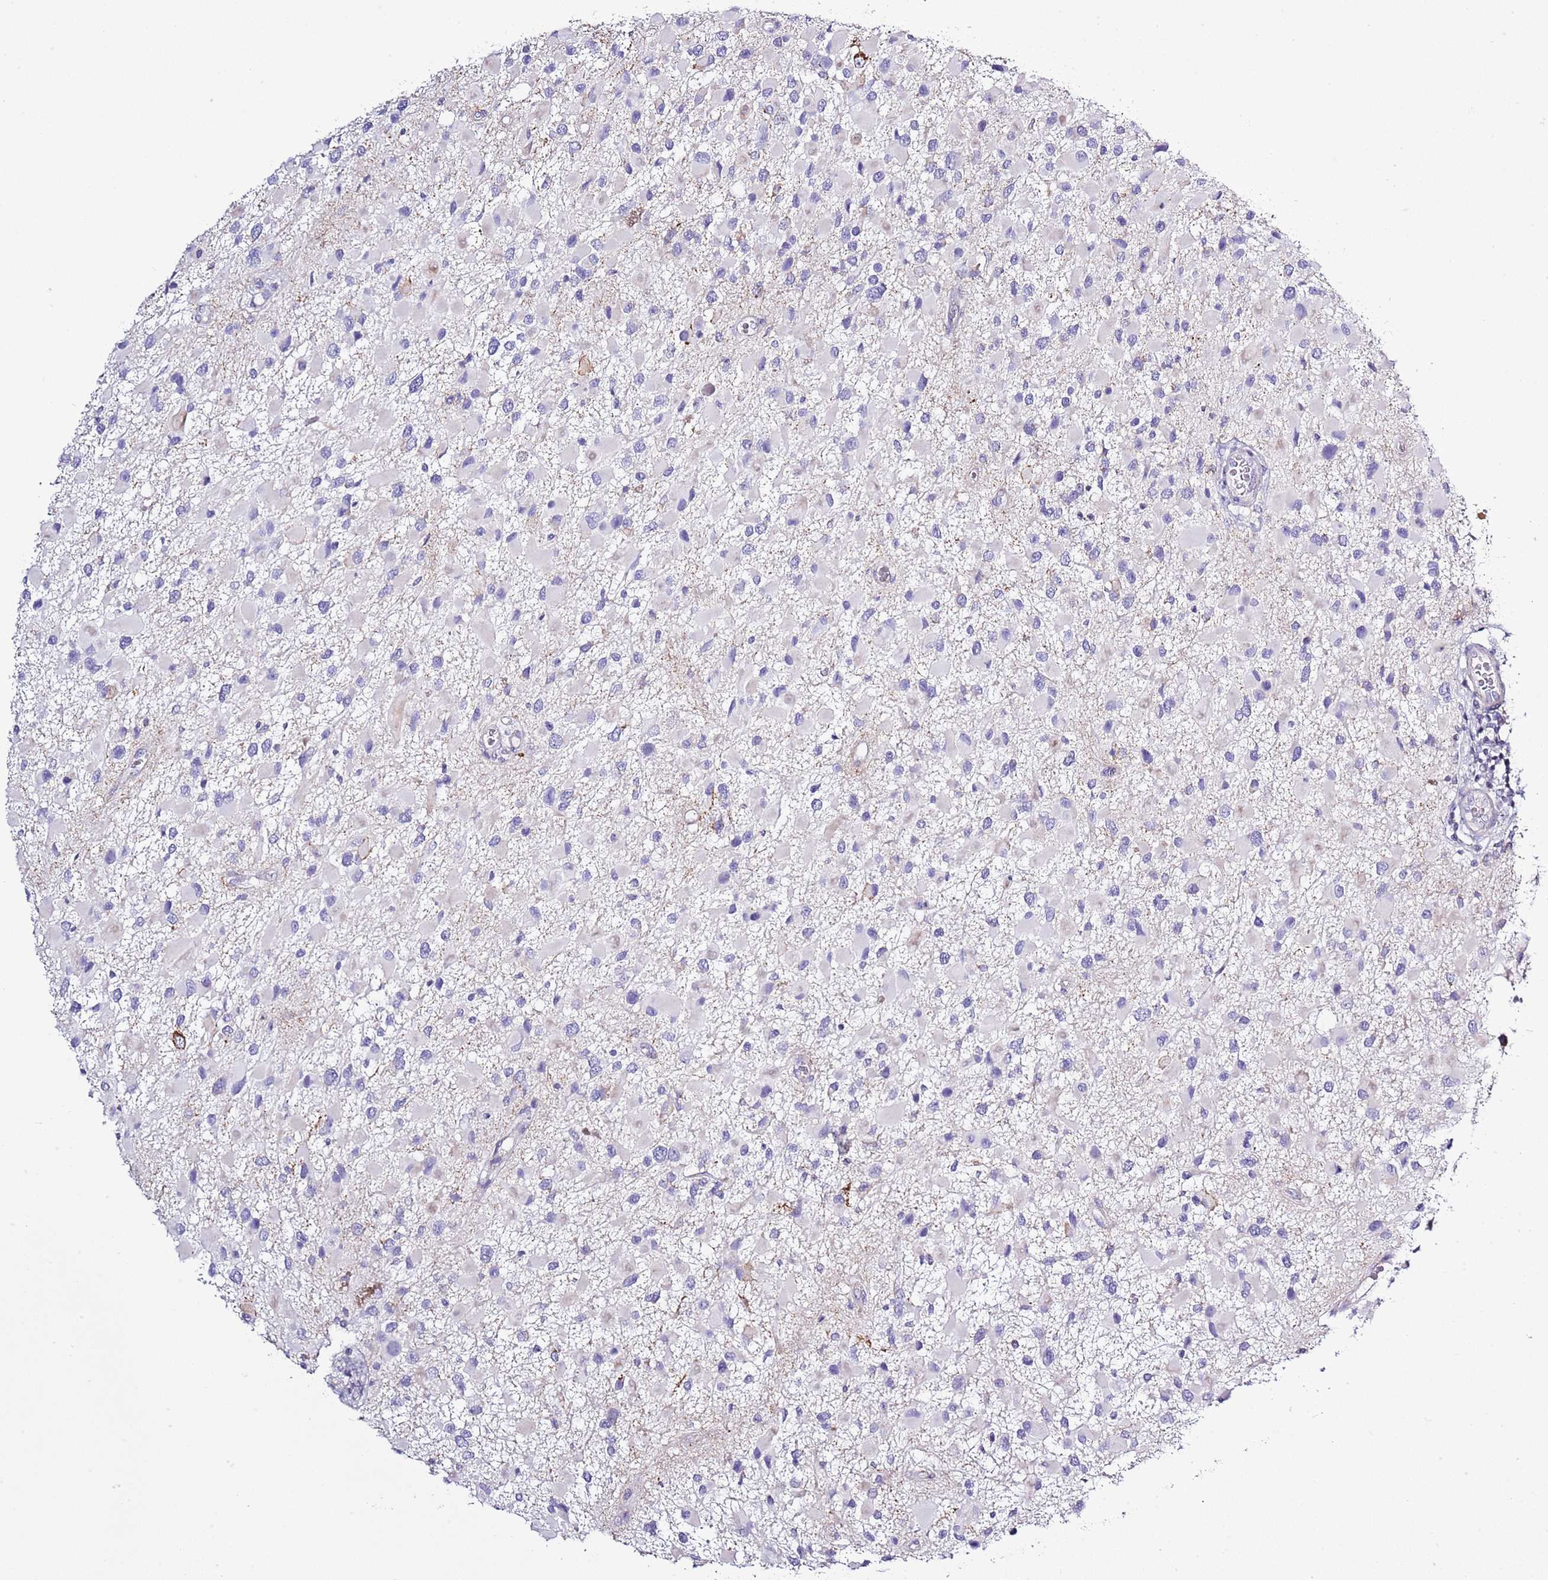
{"staining": {"intensity": "negative", "quantity": "none", "location": "none"}, "tissue": "glioma", "cell_type": "Tumor cells", "image_type": "cancer", "snomed": [{"axis": "morphology", "description": "Glioma, malignant, High grade"}, {"axis": "topography", "description": "Brain"}], "caption": "Malignant glioma (high-grade) was stained to show a protein in brown. There is no significant expression in tumor cells. The staining was performed using DAB to visualize the protein expression in brown, while the nuclei were stained in blue with hematoxylin (Magnification: 20x).", "gene": "SLC23A1", "patient": {"sex": "male", "age": 53}}